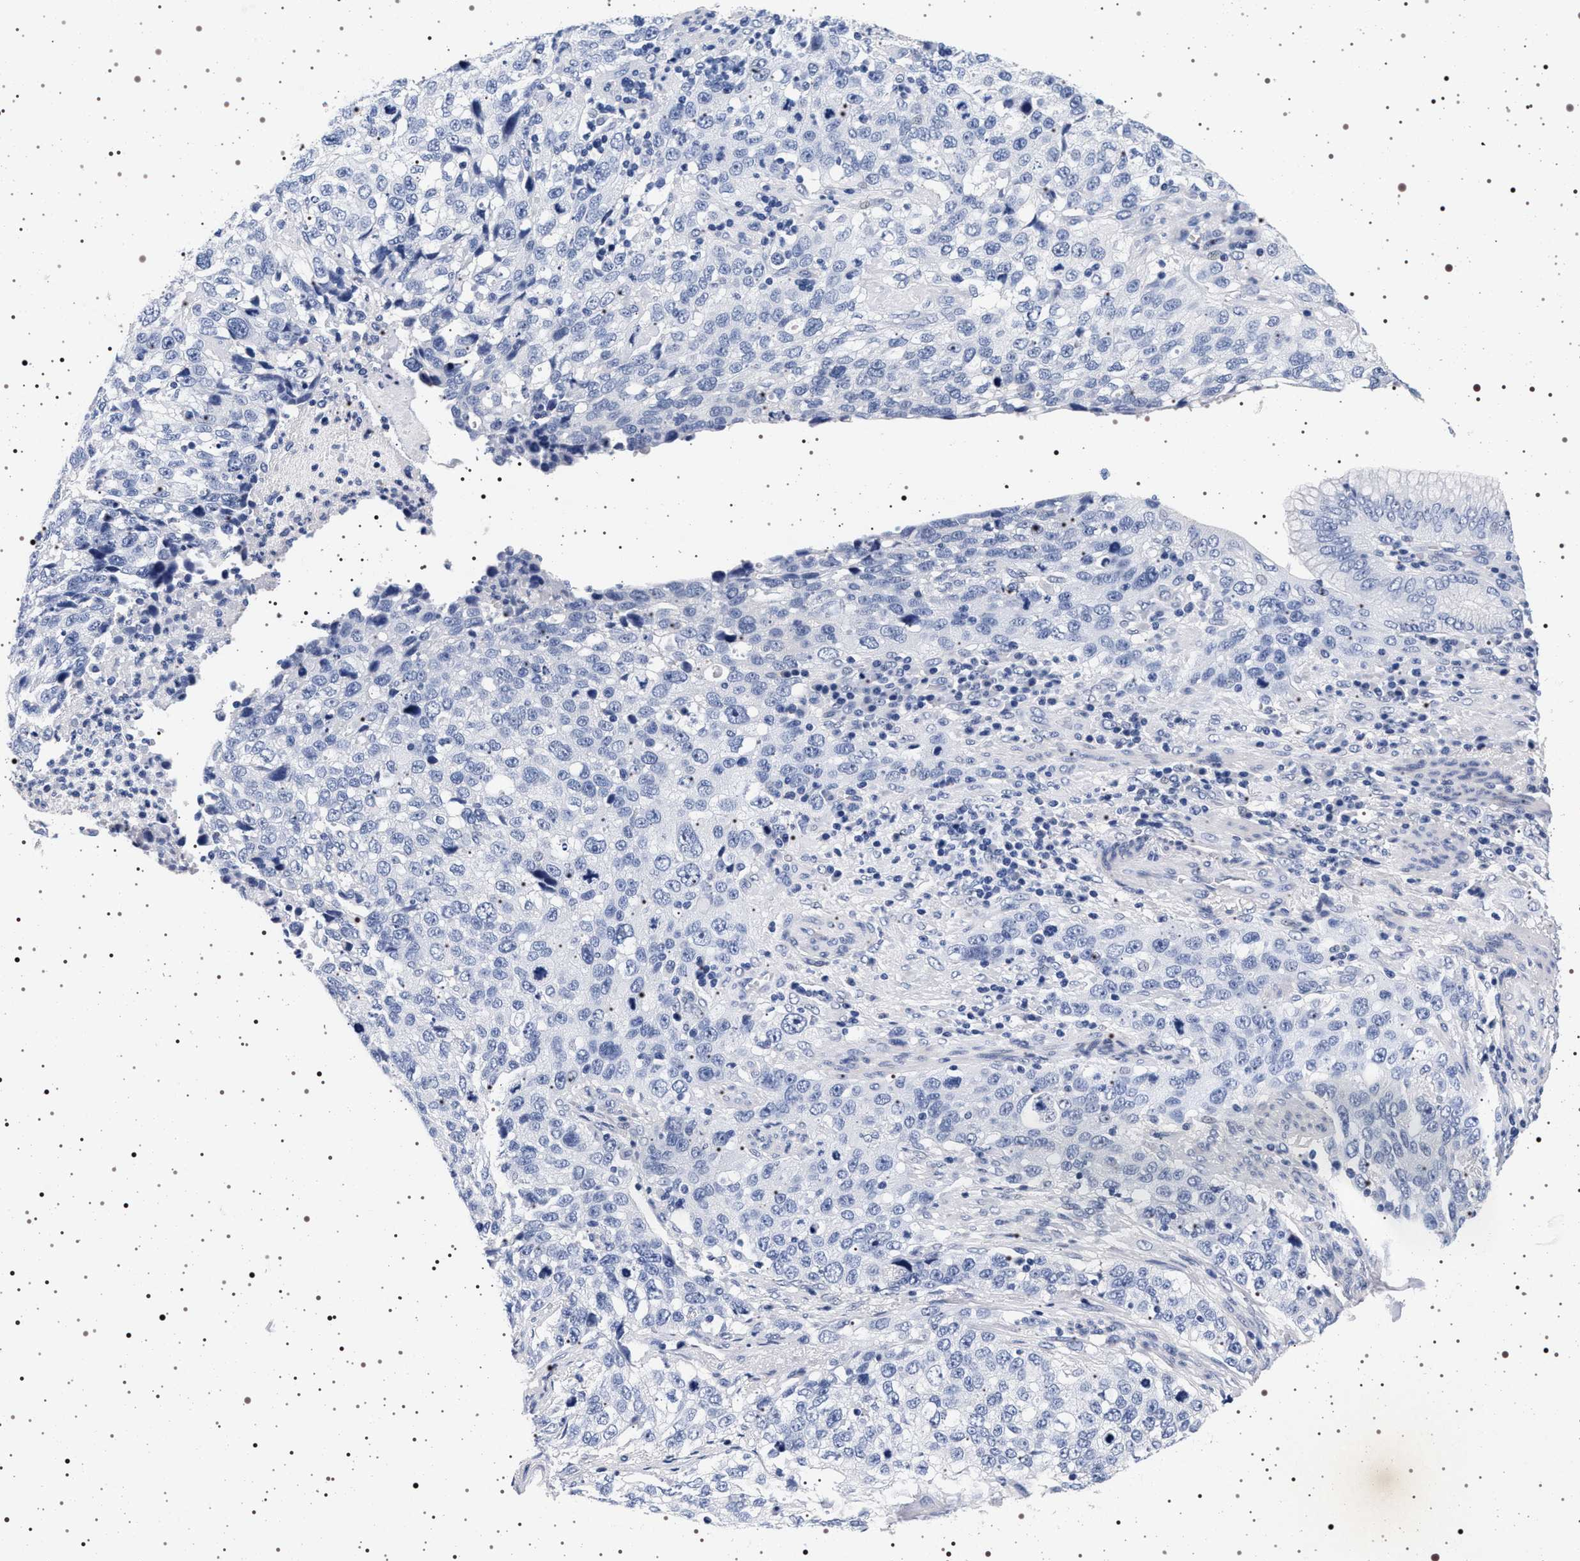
{"staining": {"intensity": "negative", "quantity": "none", "location": "none"}, "tissue": "stomach cancer", "cell_type": "Tumor cells", "image_type": "cancer", "snomed": [{"axis": "morphology", "description": "Normal tissue, NOS"}, {"axis": "morphology", "description": "Adenocarcinoma, NOS"}, {"axis": "topography", "description": "Stomach"}], "caption": "DAB immunohistochemical staining of human stomach cancer displays no significant expression in tumor cells. (DAB (3,3'-diaminobenzidine) immunohistochemistry (IHC) with hematoxylin counter stain).", "gene": "MAPK10", "patient": {"sex": "male", "age": 48}}